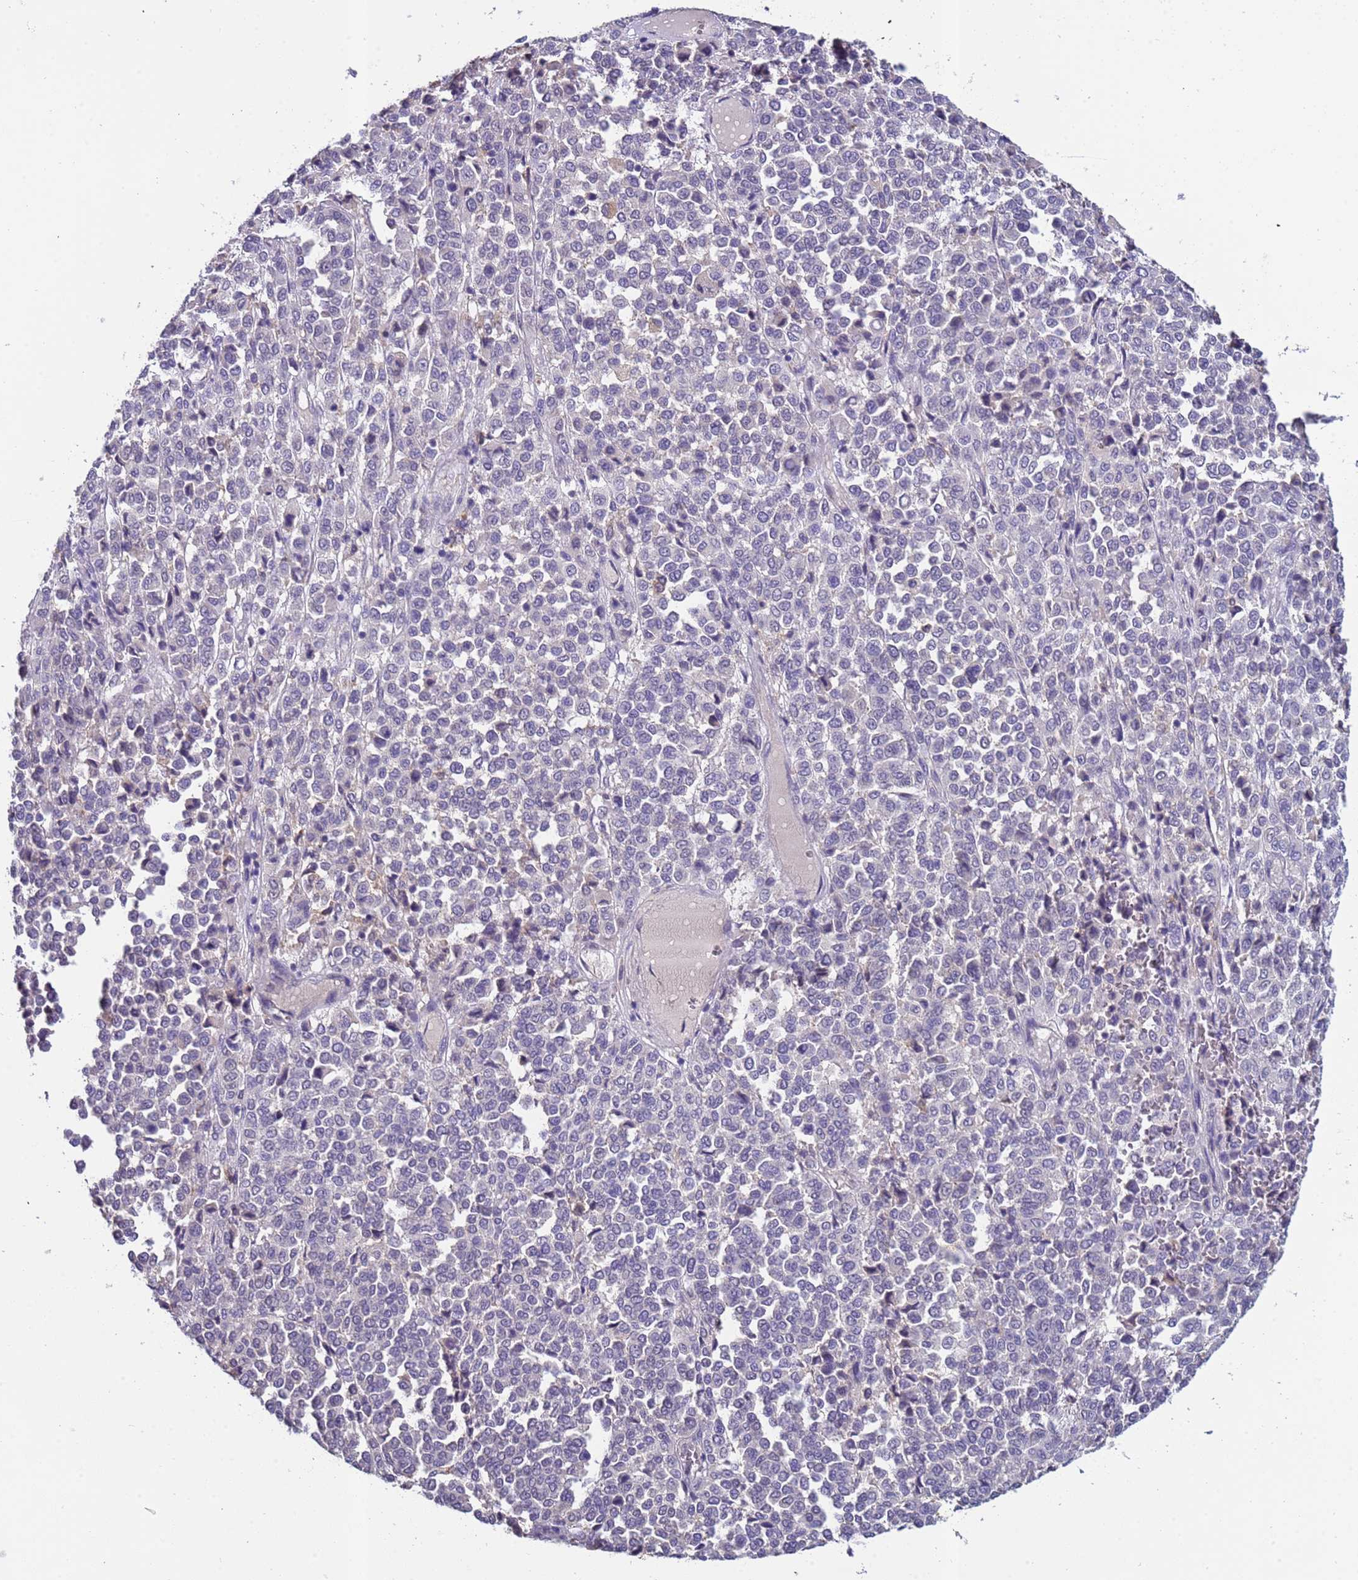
{"staining": {"intensity": "negative", "quantity": "none", "location": "none"}, "tissue": "melanoma", "cell_type": "Tumor cells", "image_type": "cancer", "snomed": [{"axis": "morphology", "description": "Malignant melanoma, Metastatic site"}, {"axis": "topography", "description": "Pancreas"}], "caption": "A photomicrograph of human malignant melanoma (metastatic site) is negative for staining in tumor cells.", "gene": "ZNF248", "patient": {"sex": "female", "age": 30}}